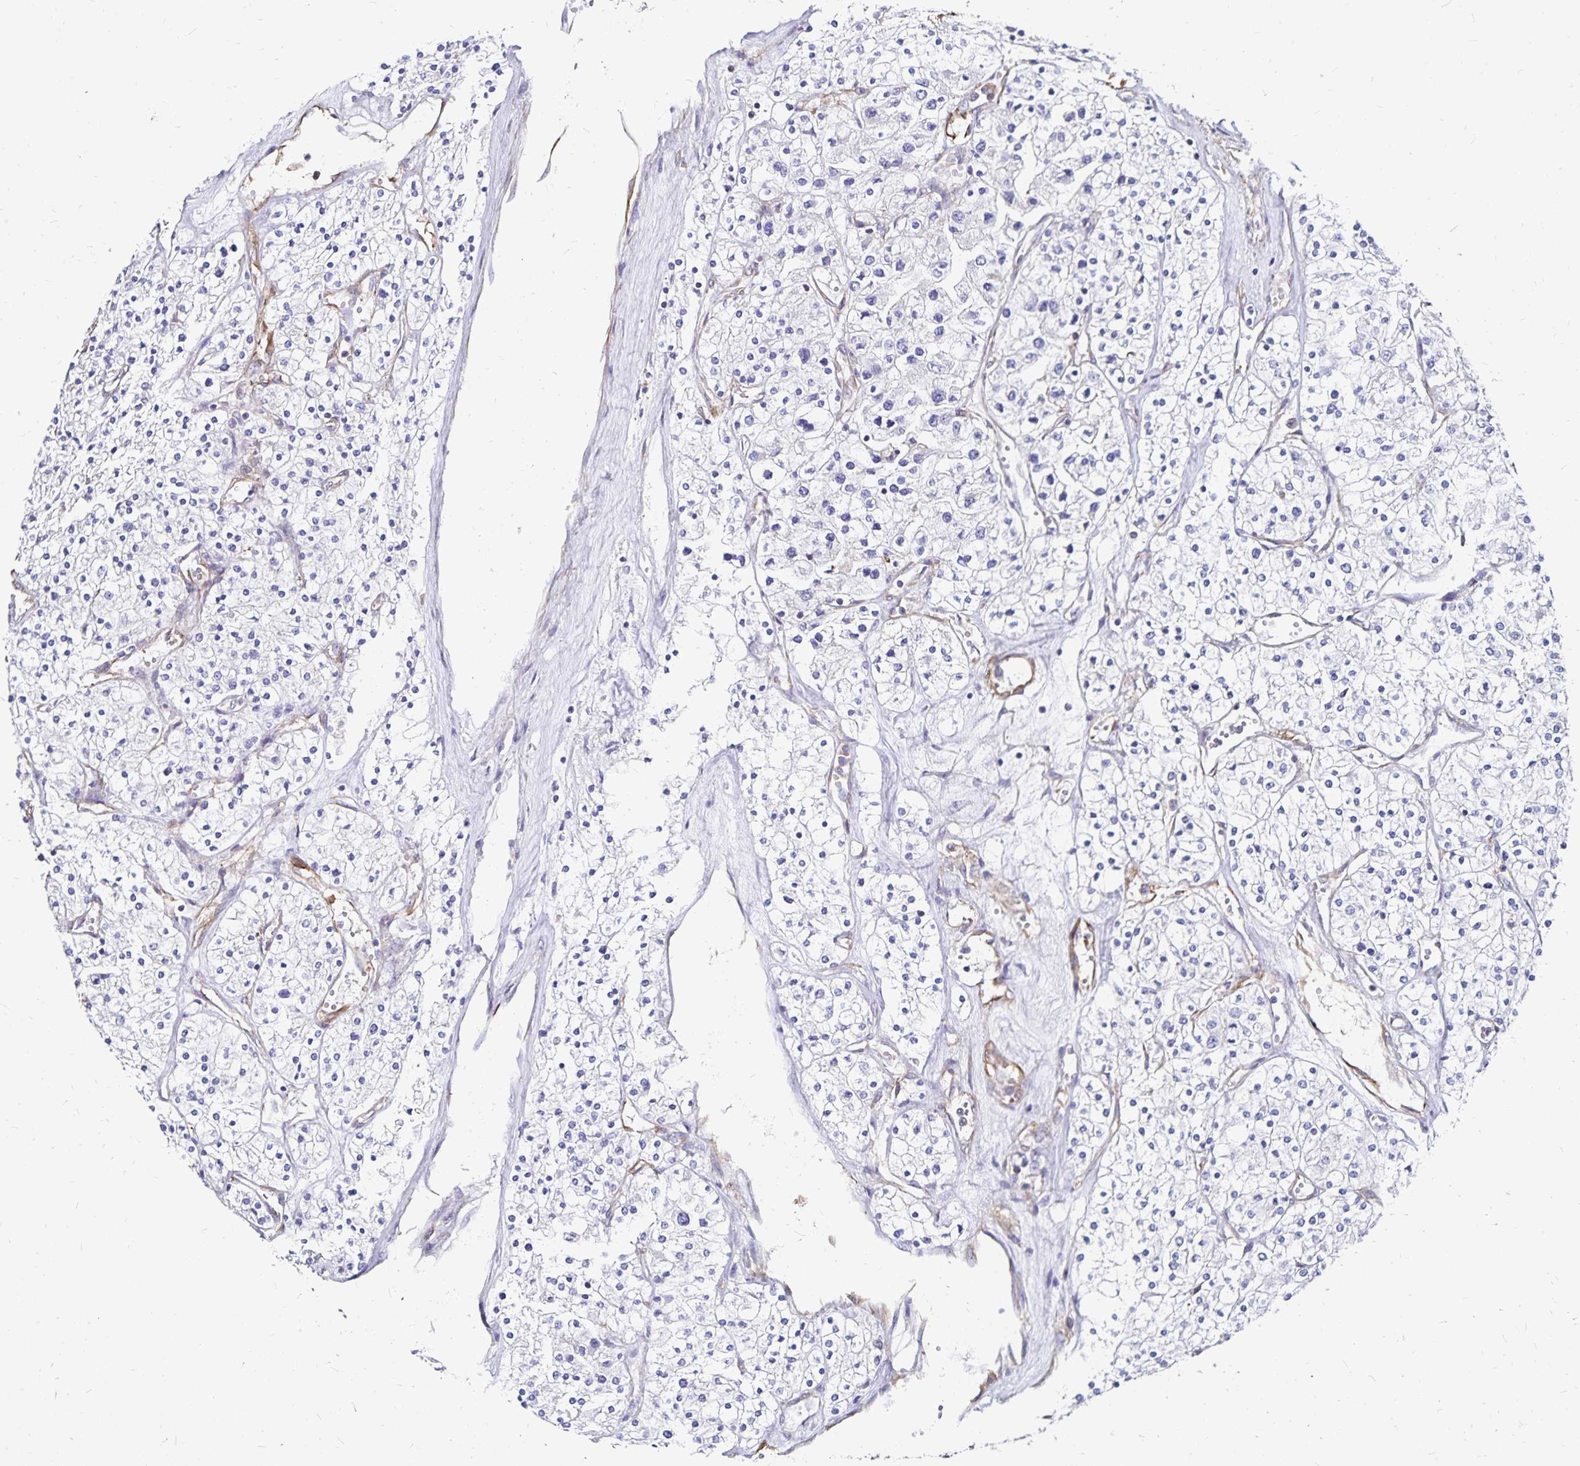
{"staining": {"intensity": "negative", "quantity": "none", "location": "none"}, "tissue": "renal cancer", "cell_type": "Tumor cells", "image_type": "cancer", "snomed": [{"axis": "morphology", "description": "Adenocarcinoma, NOS"}, {"axis": "topography", "description": "Kidney"}], "caption": "IHC histopathology image of neoplastic tissue: human renal cancer (adenocarcinoma) stained with DAB reveals no significant protein positivity in tumor cells.", "gene": "RPRML", "patient": {"sex": "male", "age": 80}}